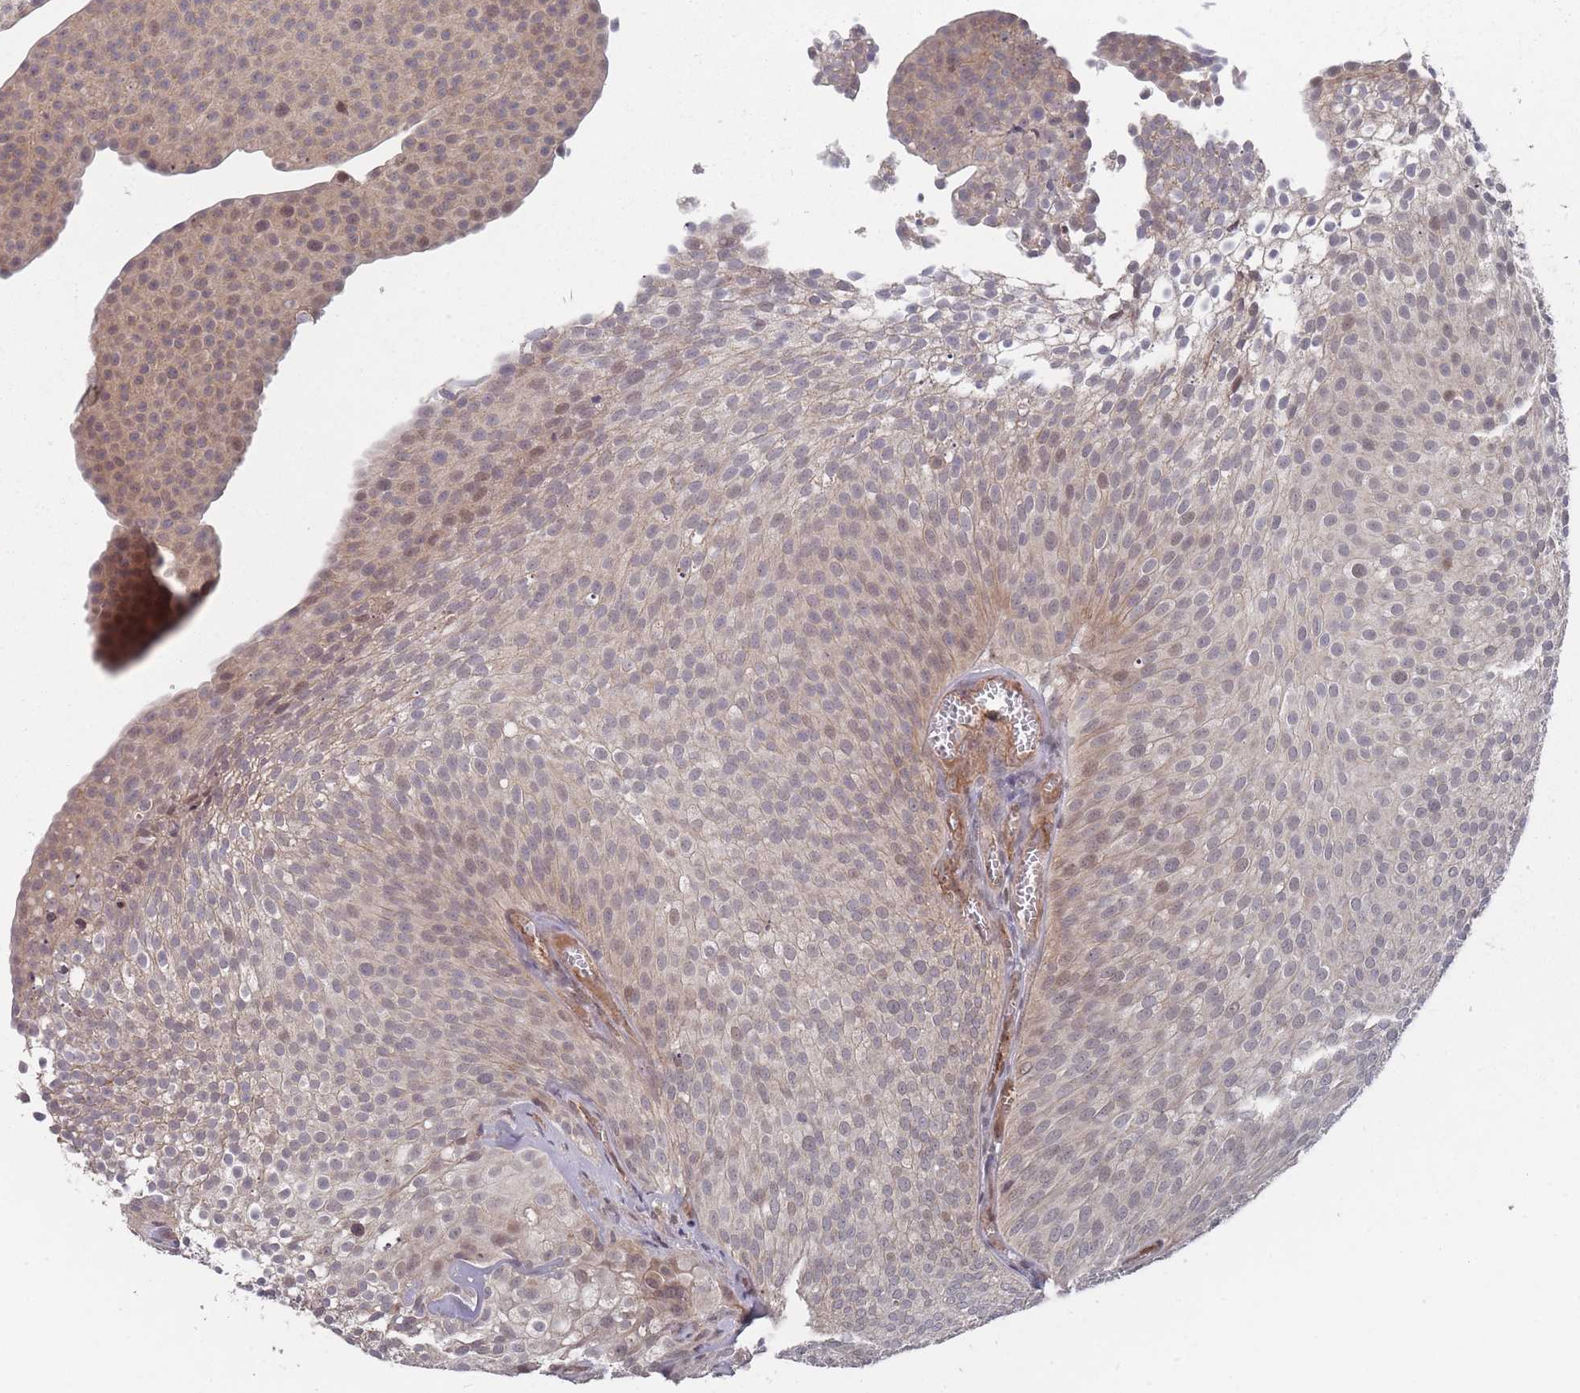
{"staining": {"intensity": "weak", "quantity": "25%-75%", "location": "cytoplasmic/membranous,nuclear"}, "tissue": "urothelial cancer", "cell_type": "Tumor cells", "image_type": "cancer", "snomed": [{"axis": "morphology", "description": "Urothelial carcinoma, Low grade"}, {"axis": "topography", "description": "Urinary bladder"}], "caption": "Urothelial cancer stained with DAB (3,3'-diaminobenzidine) IHC exhibits low levels of weak cytoplasmic/membranous and nuclear expression in about 25%-75% of tumor cells.", "gene": "CNTRL", "patient": {"sex": "male", "age": 91}}